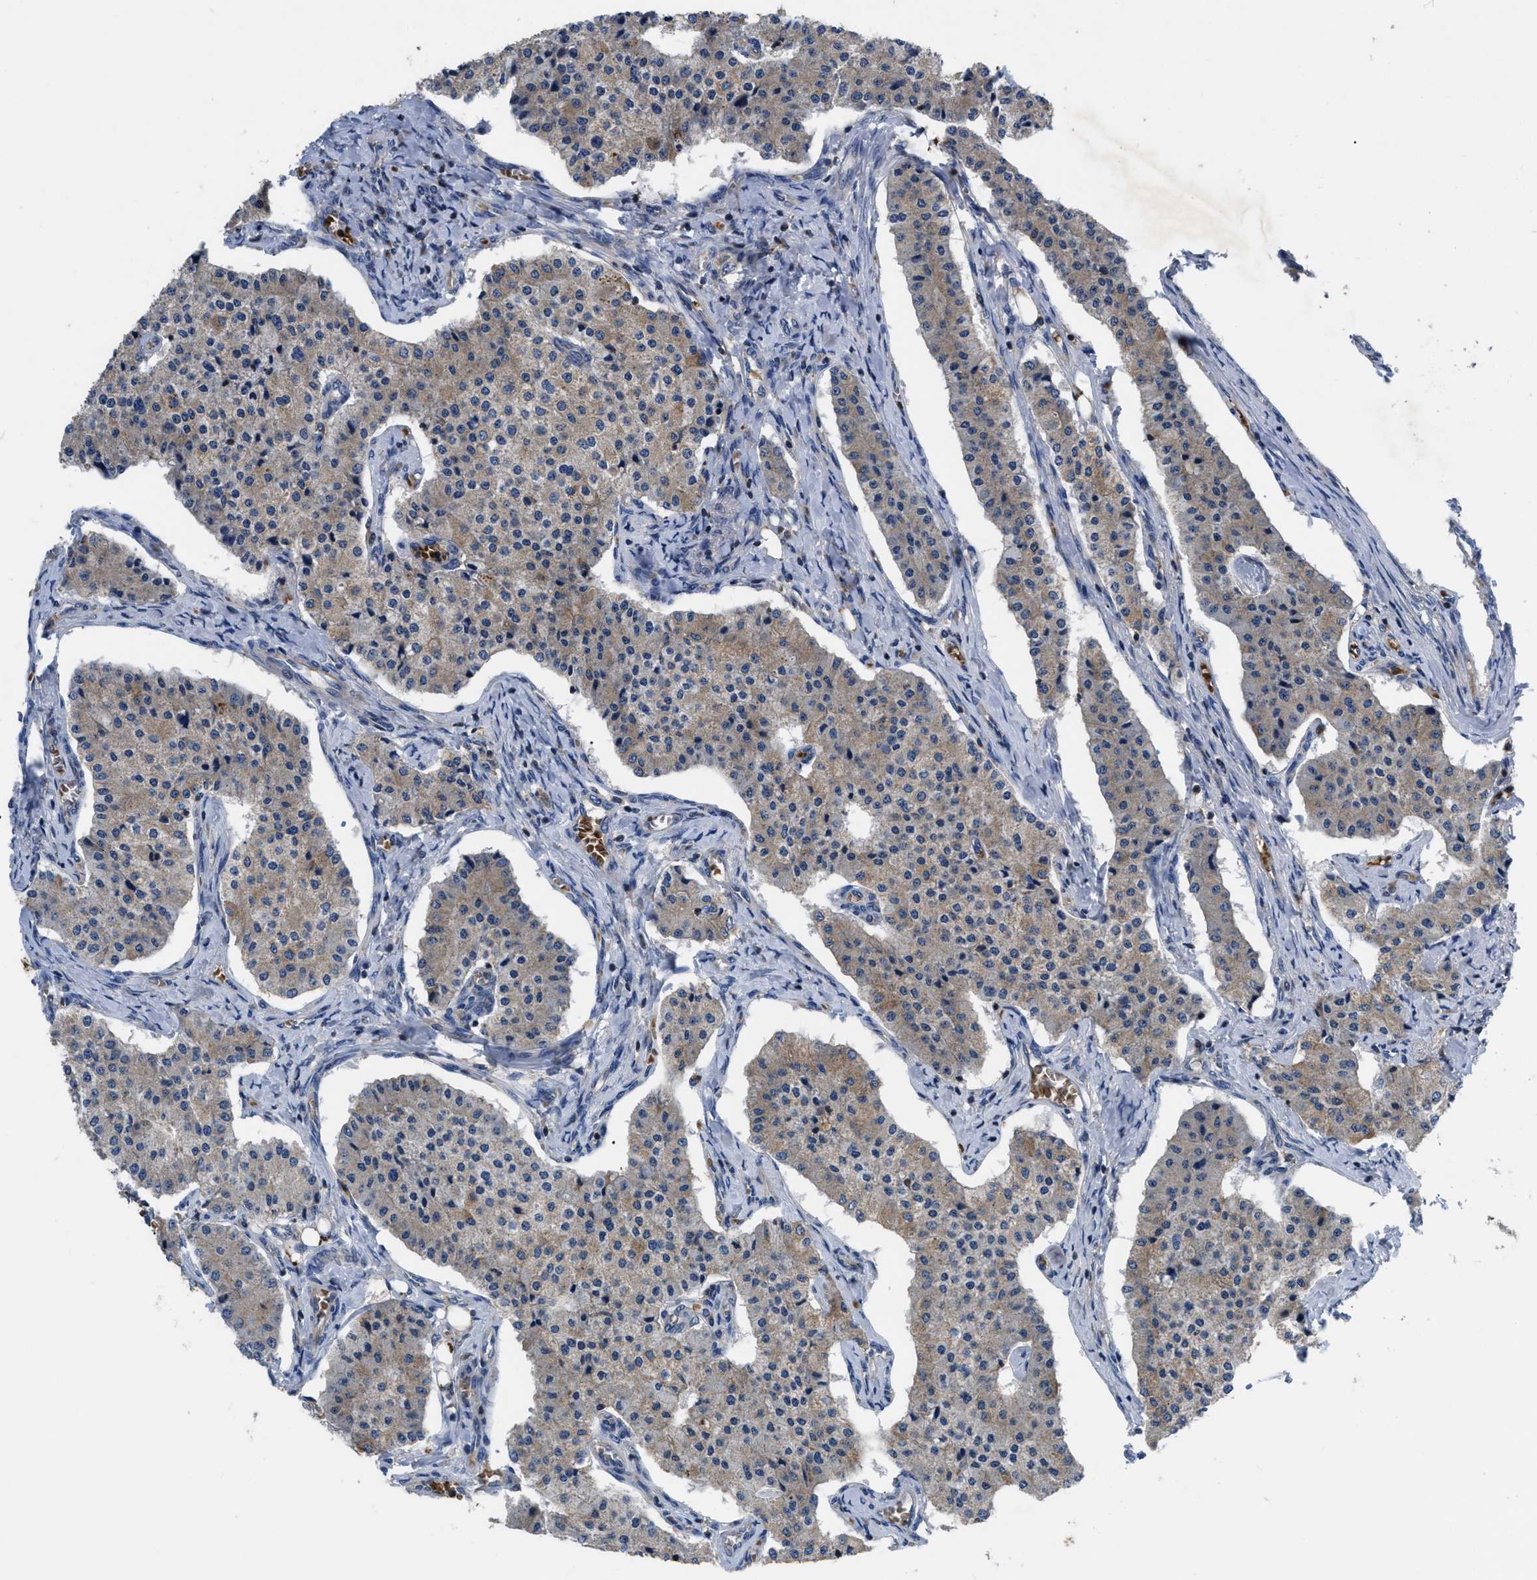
{"staining": {"intensity": "weak", "quantity": "25%-75%", "location": "cytoplasmic/membranous"}, "tissue": "carcinoid", "cell_type": "Tumor cells", "image_type": "cancer", "snomed": [{"axis": "morphology", "description": "Carcinoid, malignant, NOS"}, {"axis": "topography", "description": "Colon"}], "caption": "Carcinoid stained for a protein shows weak cytoplasmic/membranous positivity in tumor cells.", "gene": "YBEY", "patient": {"sex": "female", "age": 52}}